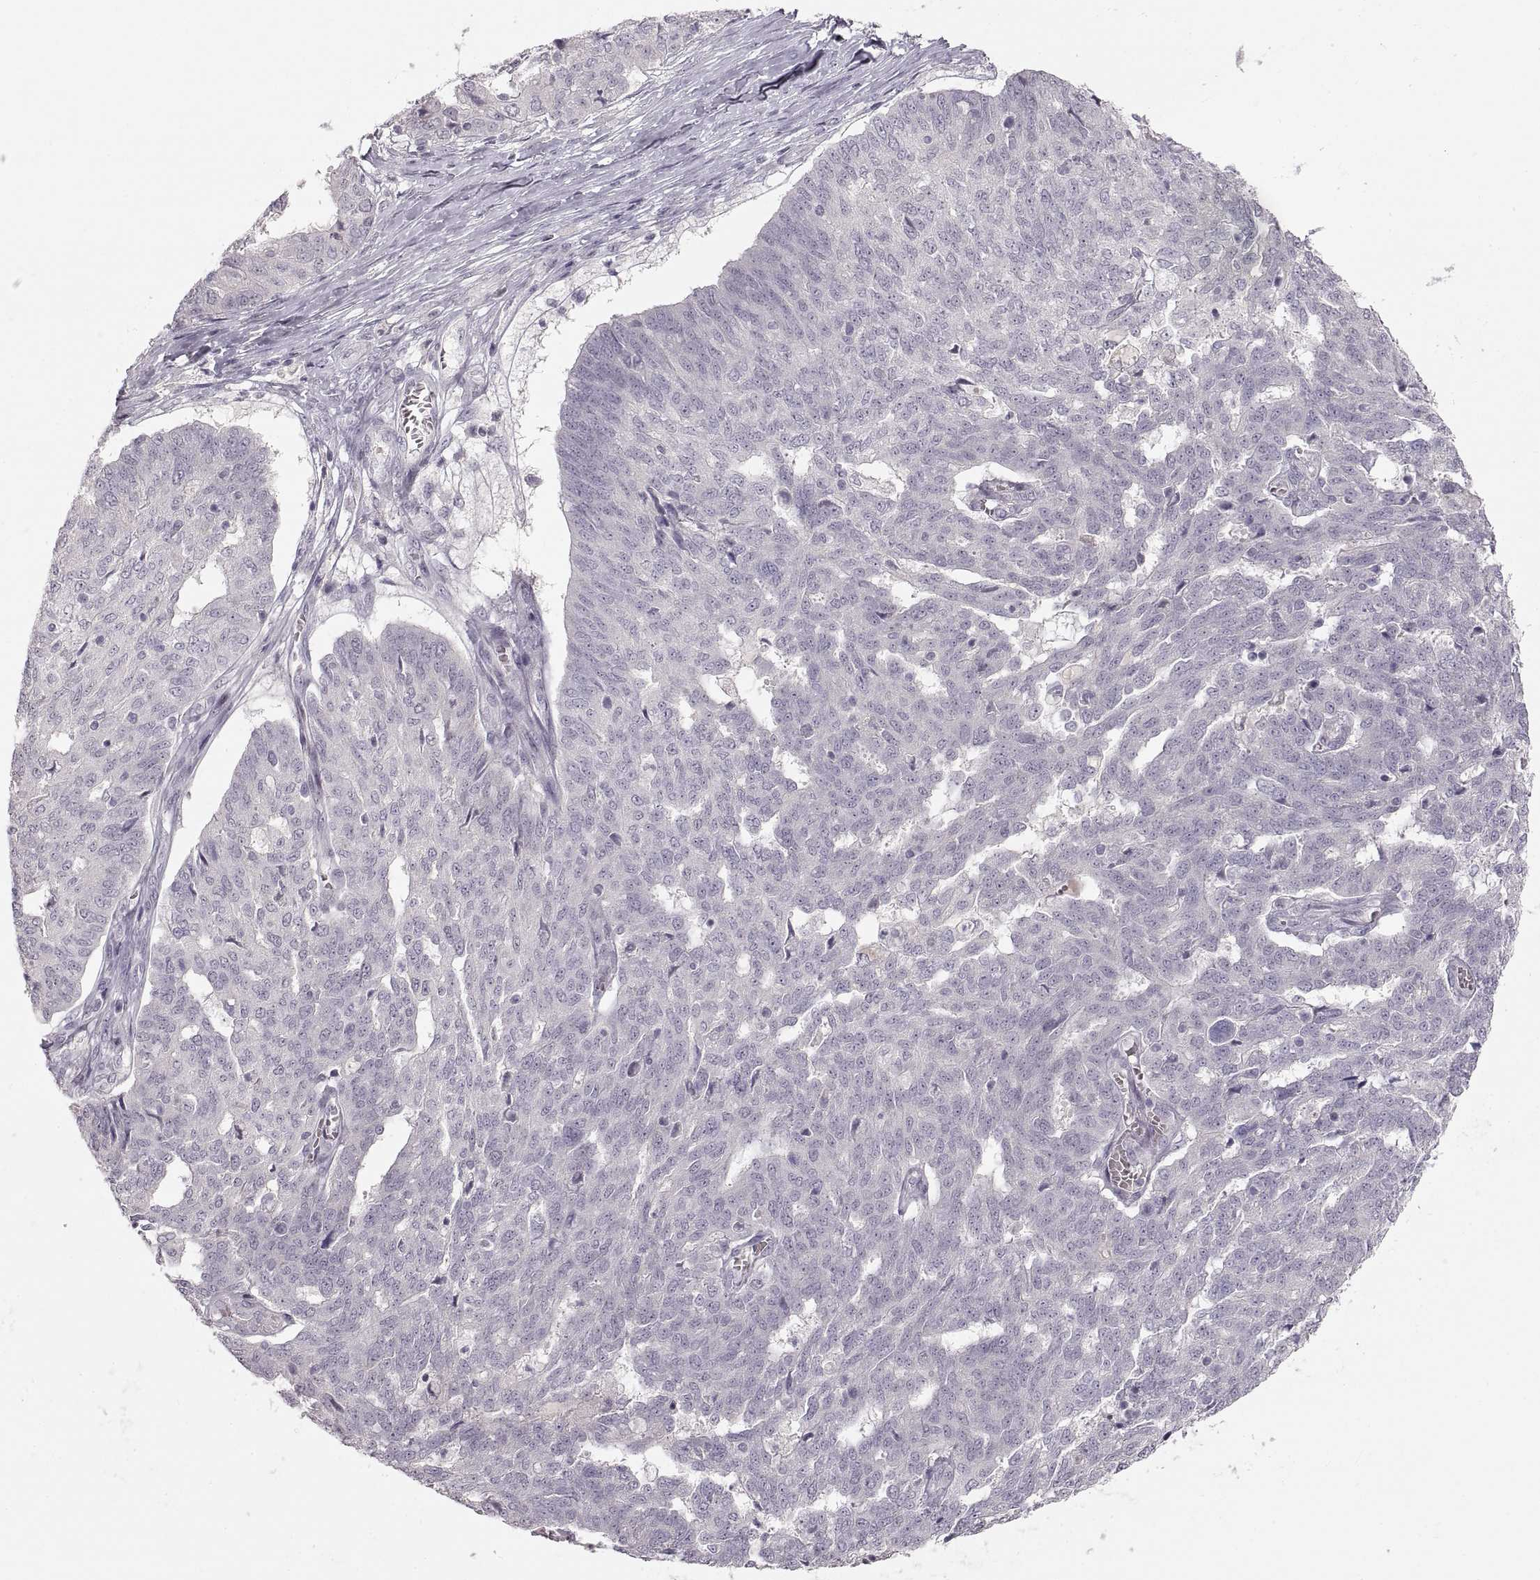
{"staining": {"intensity": "negative", "quantity": "none", "location": "none"}, "tissue": "ovarian cancer", "cell_type": "Tumor cells", "image_type": "cancer", "snomed": [{"axis": "morphology", "description": "Cystadenocarcinoma, serous, NOS"}, {"axis": "topography", "description": "Ovary"}], "caption": "This histopathology image is of ovarian cancer (serous cystadenocarcinoma) stained with immunohistochemistry (IHC) to label a protein in brown with the nuclei are counter-stained blue. There is no positivity in tumor cells.", "gene": "PCSK2", "patient": {"sex": "female", "age": 67}}